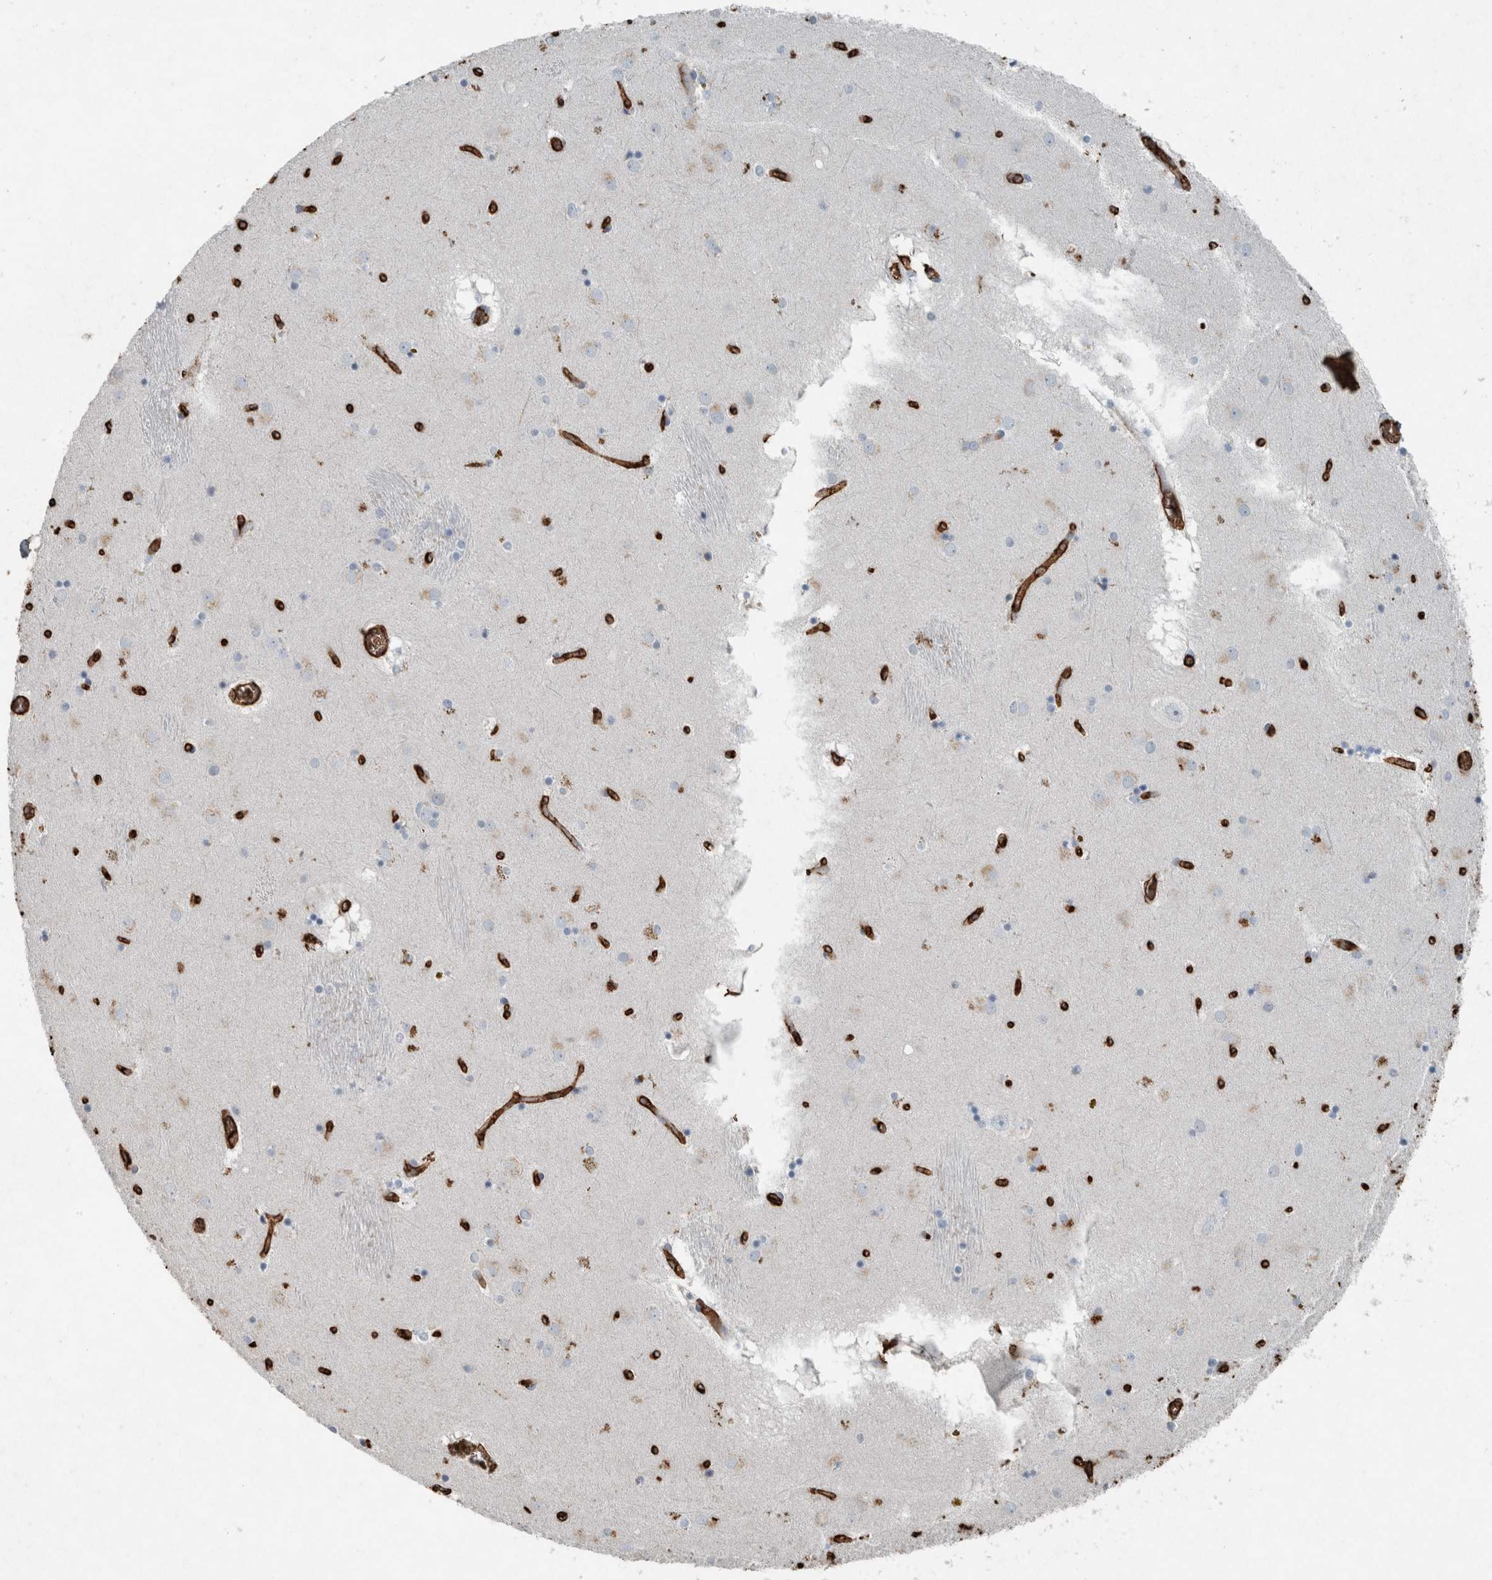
{"staining": {"intensity": "negative", "quantity": "none", "location": "none"}, "tissue": "caudate", "cell_type": "Glial cells", "image_type": "normal", "snomed": [{"axis": "morphology", "description": "Normal tissue, NOS"}, {"axis": "topography", "description": "Lateral ventricle wall"}], "caption": "Caudate was stained to show a protein in brown. There is no significant positivity in glial cells. Brightfield microscopy of immunohistochemistry (IHC) stained with DAB (3,3'-diaminobenzidine) (brown) and hematoxylin (blue), captured at high magnification.", "gene": "LBP", "patient": {"sex": "male", "age": 70}}